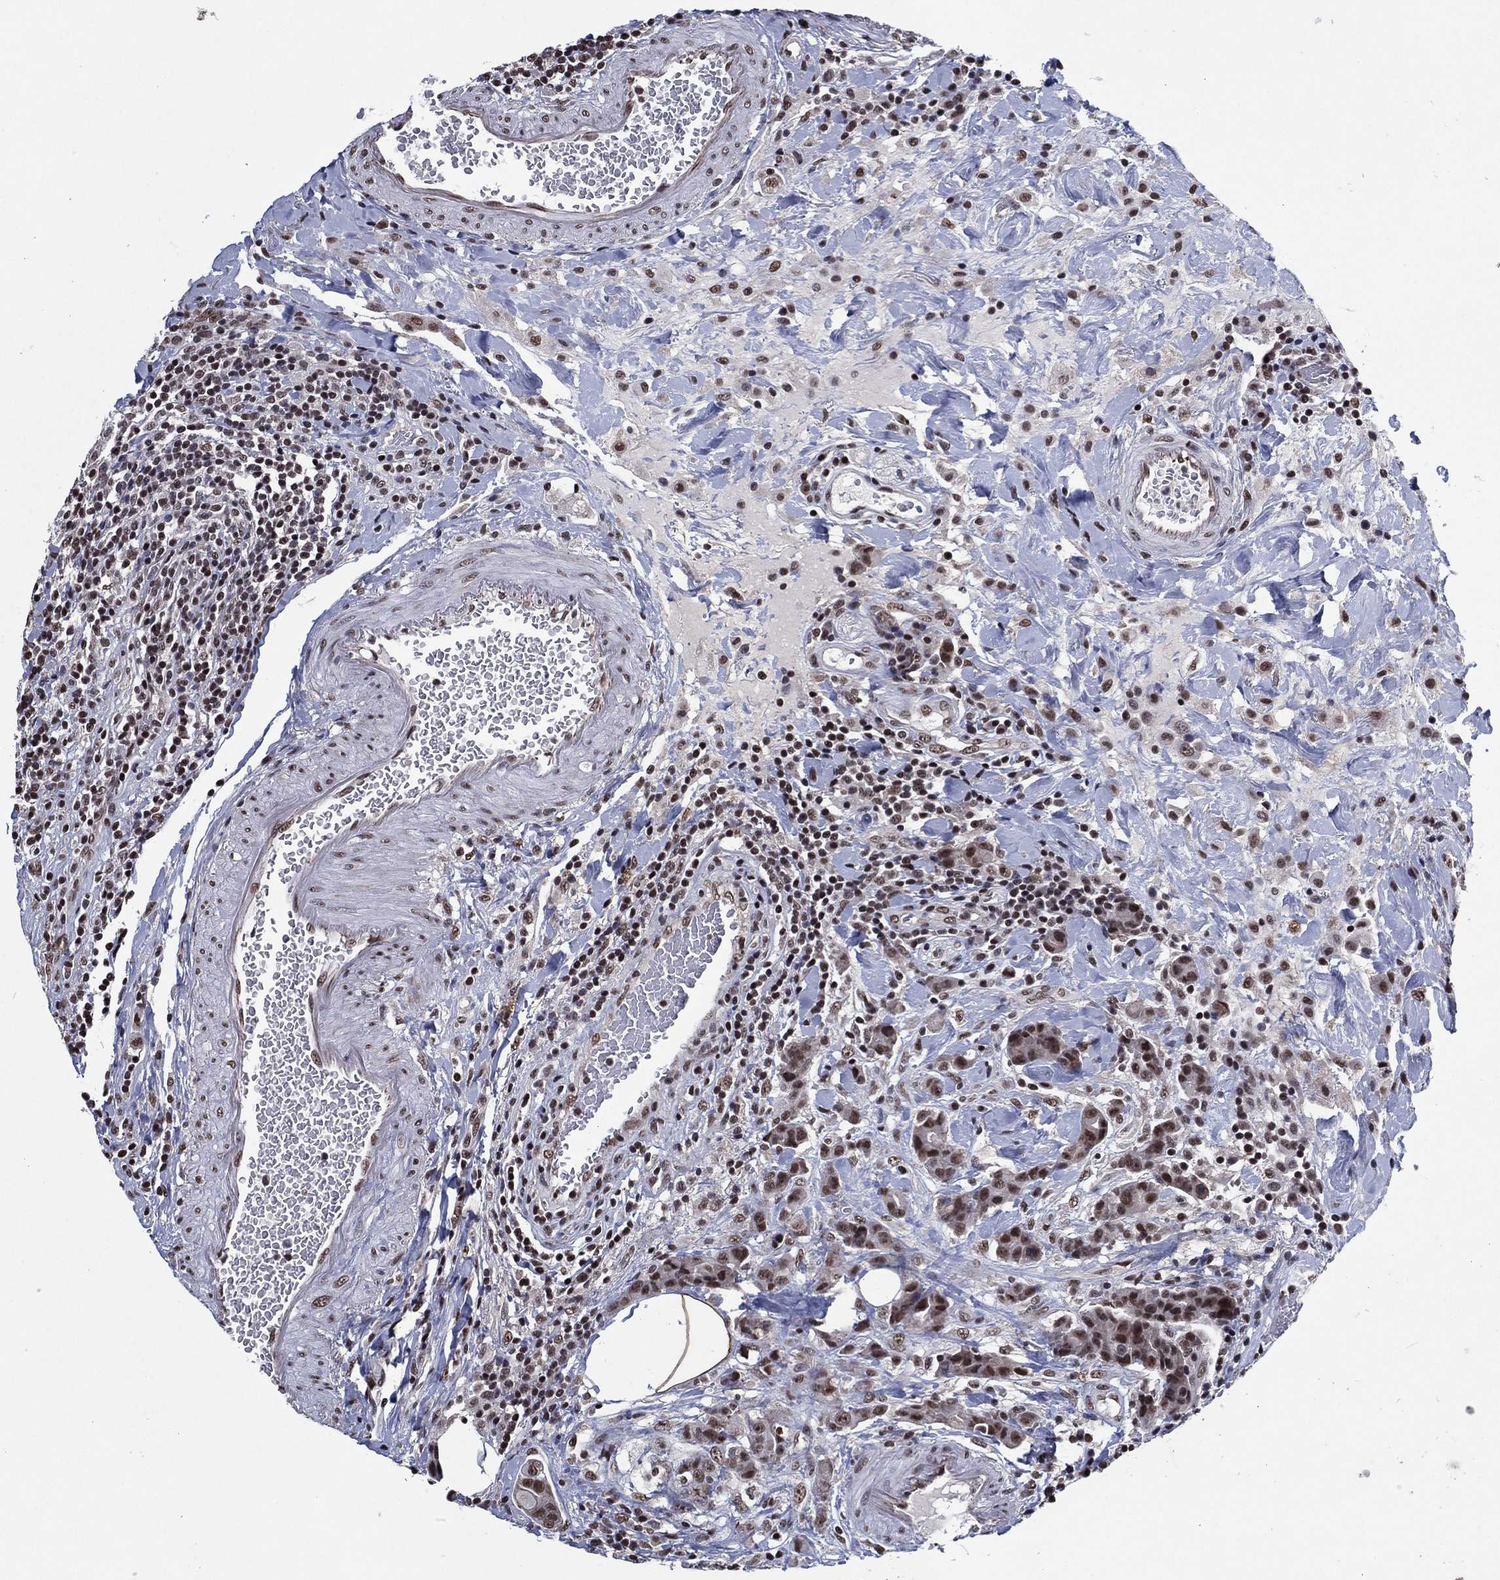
{"staining": {"intensity": "moderate", "quantity": "25%-75%", "location": "nuclear"}, "tissue": "colorectal cancer", "cell_type": "Tumor cells", "image_type": "cancer", "snomed": [{"axis": "morphology", "description": "Adenocarcinoma, NOS"}, {"axis": "topography", "description": "Colon"}], "caption": "A photomicrograph showing moderate nuclear expression in about 25%-75% of tumor cells in colorectal cancer (adenocarcinoma), as visualized by brown immunohistochemical staining.", "gene": "ZBTB42", "patient": {"sex": "female", "age": 69}}